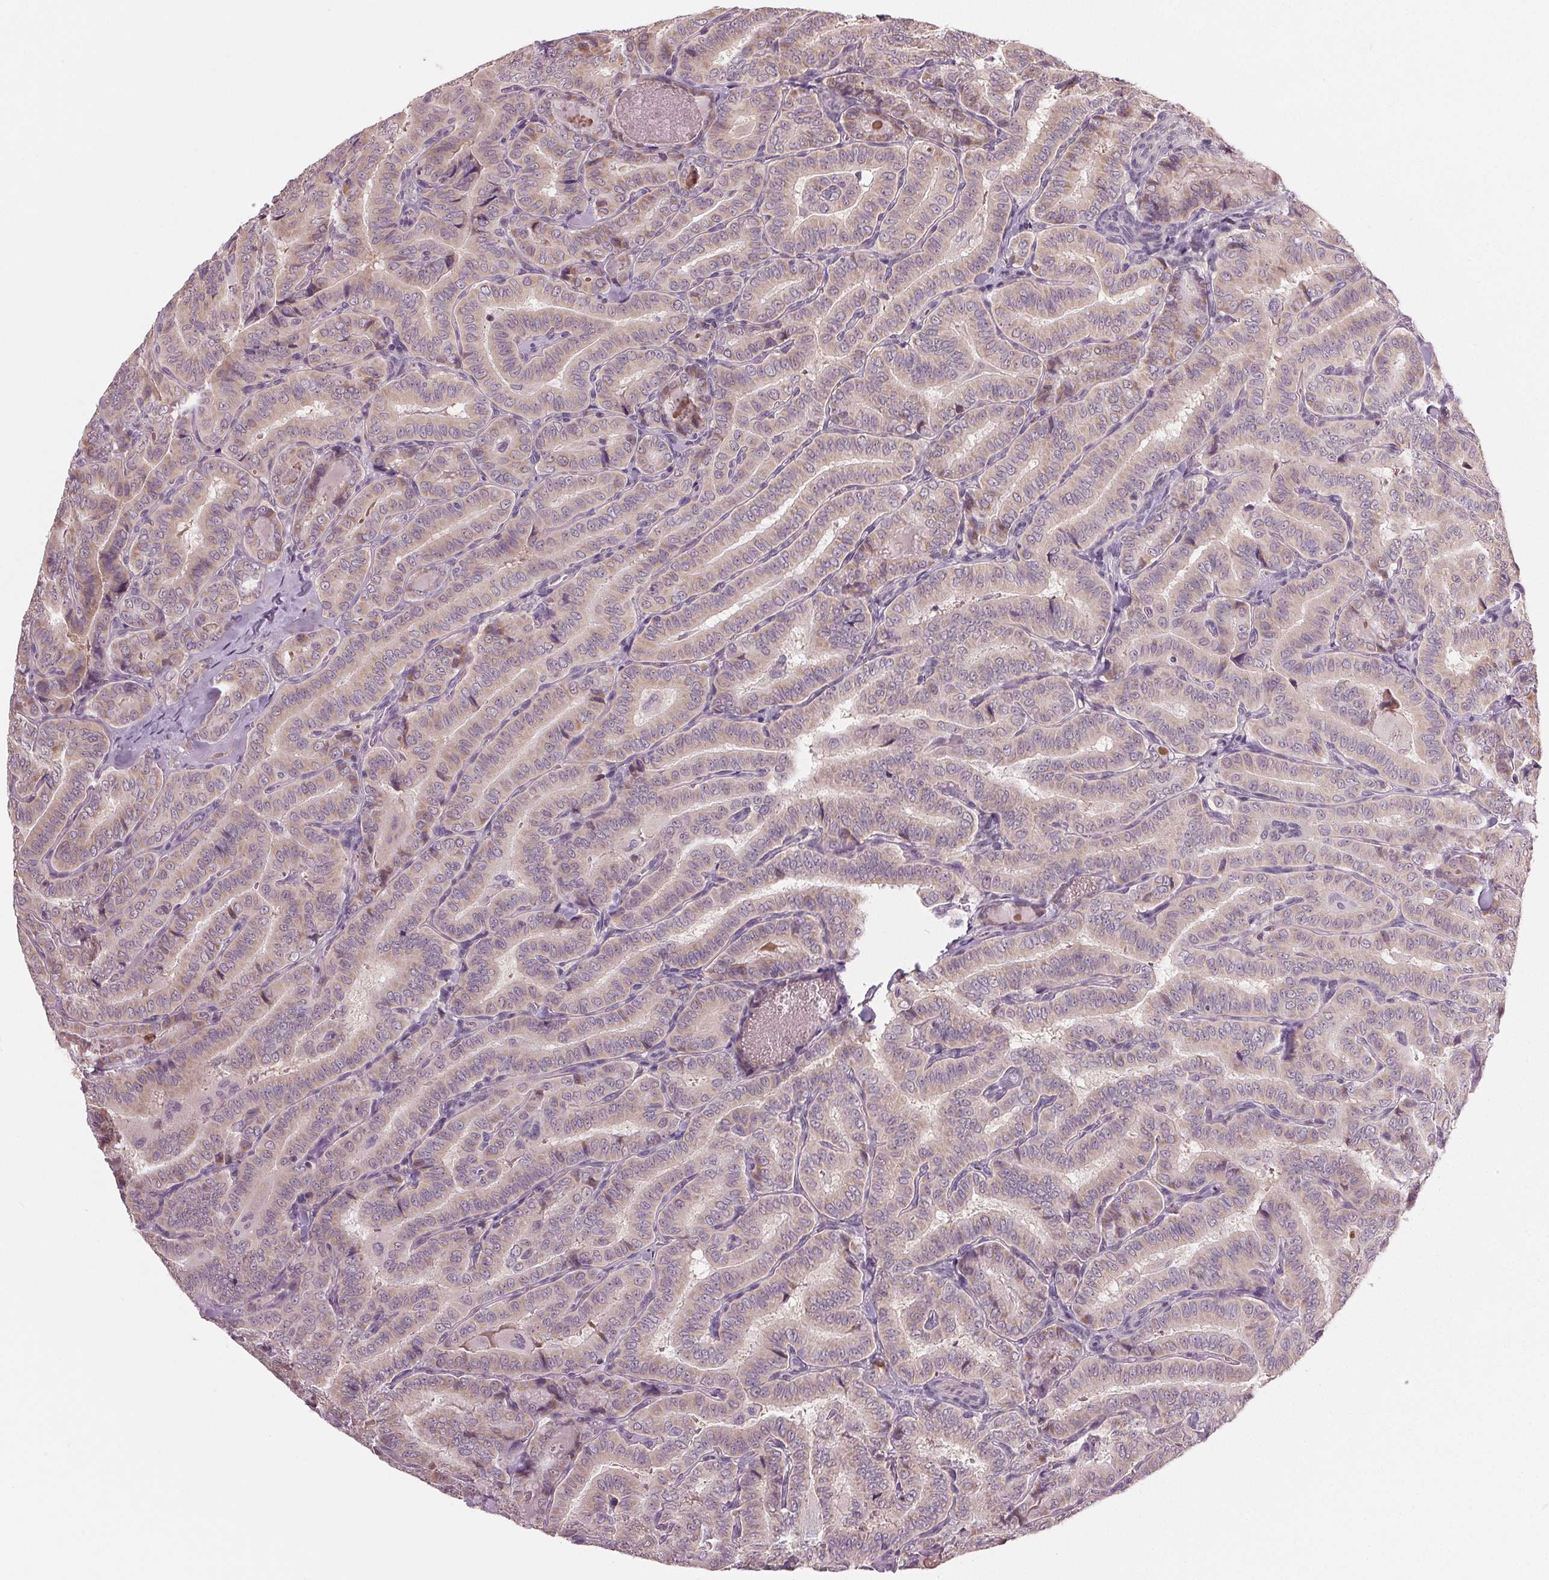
{"staining": {"intensity": "negative", "quantity": "none", "location": "none"}, "tissue": "thyroid cancer", "cell_type": "Tumor cells", "image_type": "cancer", "snomed": [{"axis": "morphology", "description": "Papillary adenocarcinoma, NOS"}, {"axis": "morphology", "description": "Papillary adenoma metastatic"}, {"axis": "topography", "description": "Thyroid gland"}], "caption": "This is an IHC image of human thyroid cancer. There is no expression in tumor cells.", "gene": "ZNF605", "patient": {"sex": "female", "age": 50}}